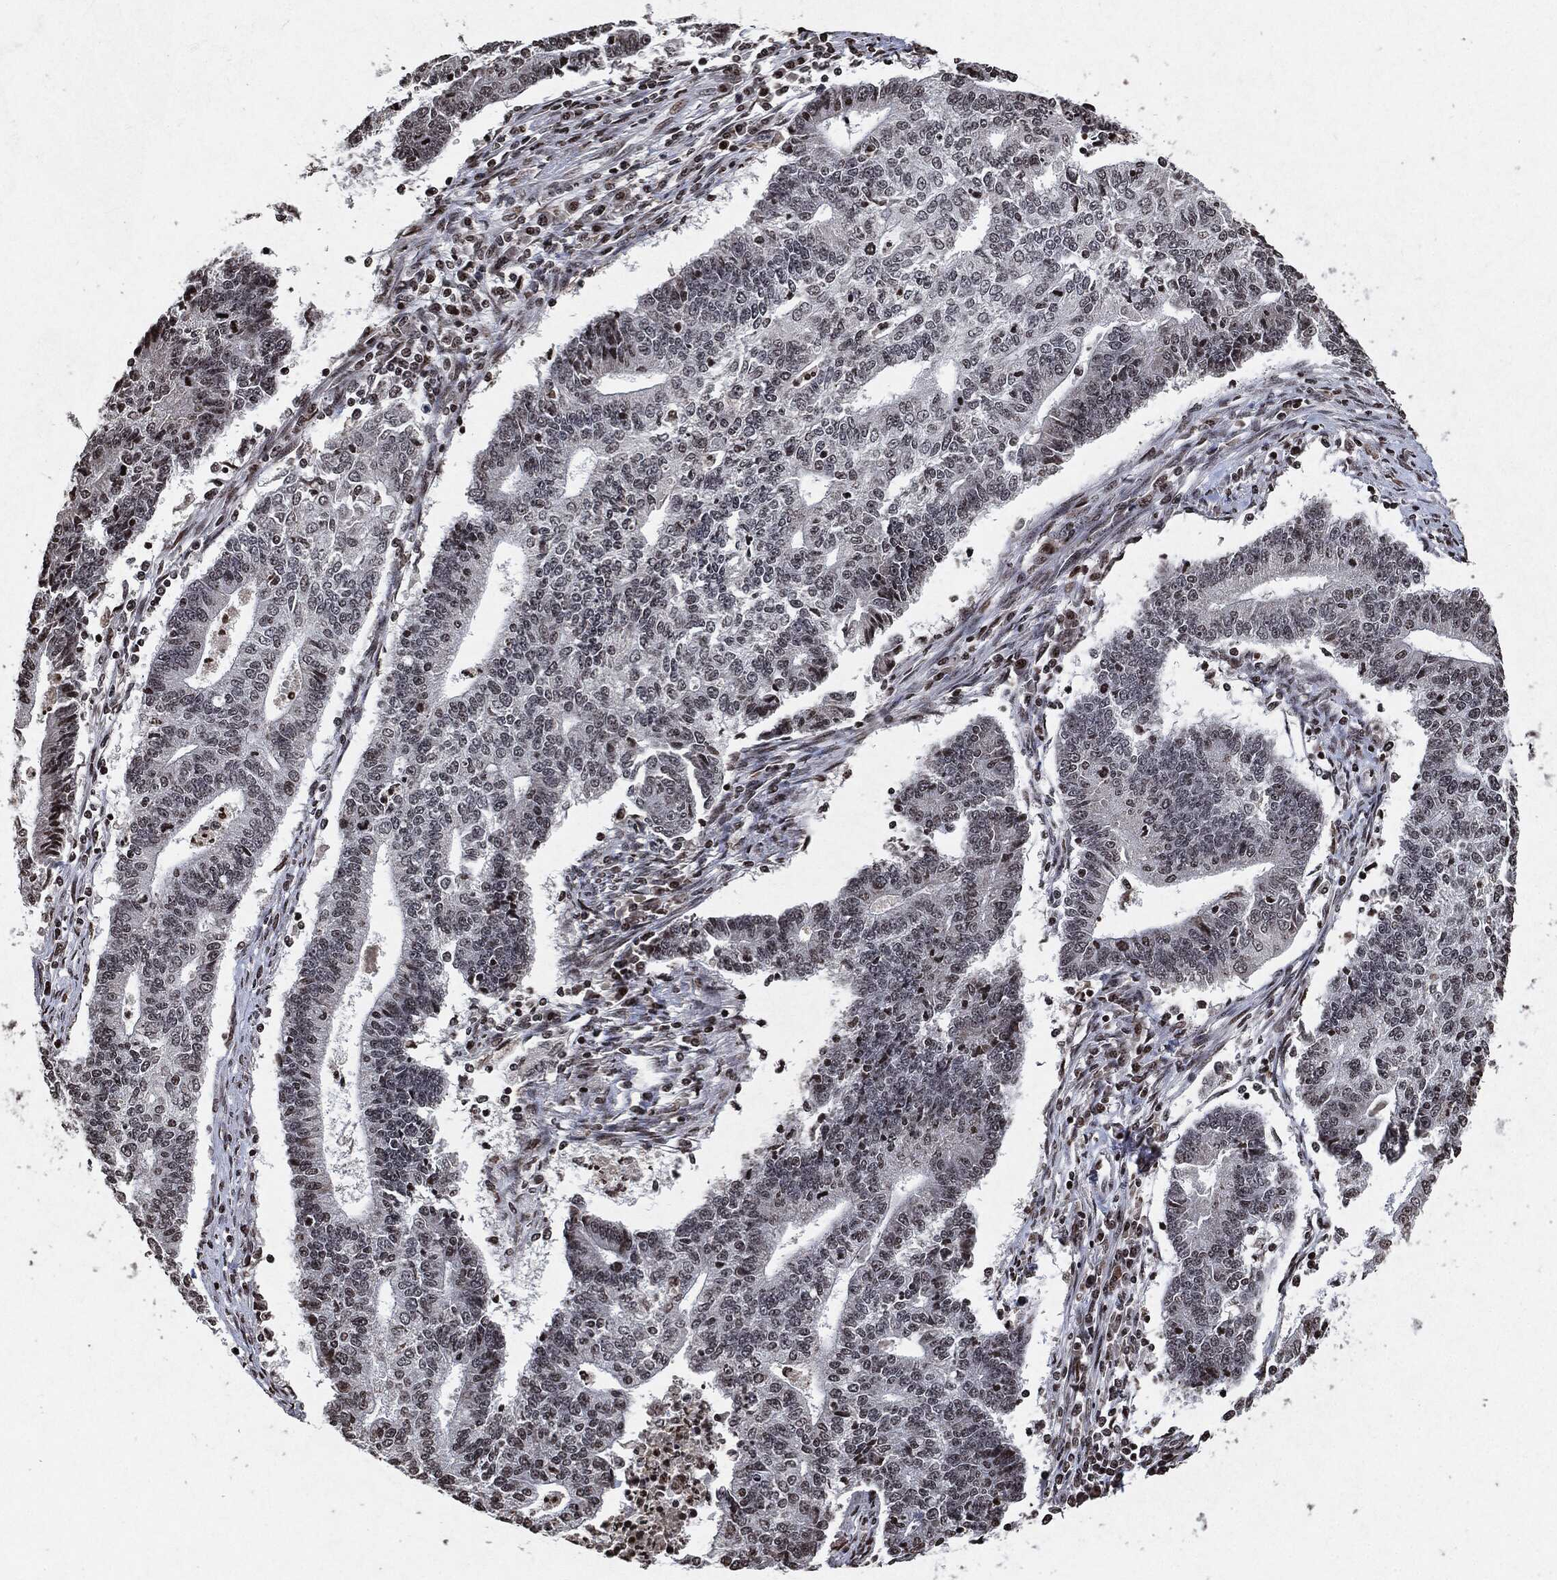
{"staining": {"intensity": "negative", "quantity": "none", "location": "none"}, "tissue": "endometrial cancer", "cell_type": "Tumor cells", "image_type": "cancer", "snomed": [{"axis": "morphology", "description": "Adenocarcinoma, NOS"}, {"axis": "topography", "description": "Uterus"}, {"axis": "topography", "description": "Endometrium"}], "caption": "IHC of human endometrial adenocarcinoma demonstrates no staining in tumor cells.", "gene": "JUN", "patient": {"sex": "female", "age": 54}}